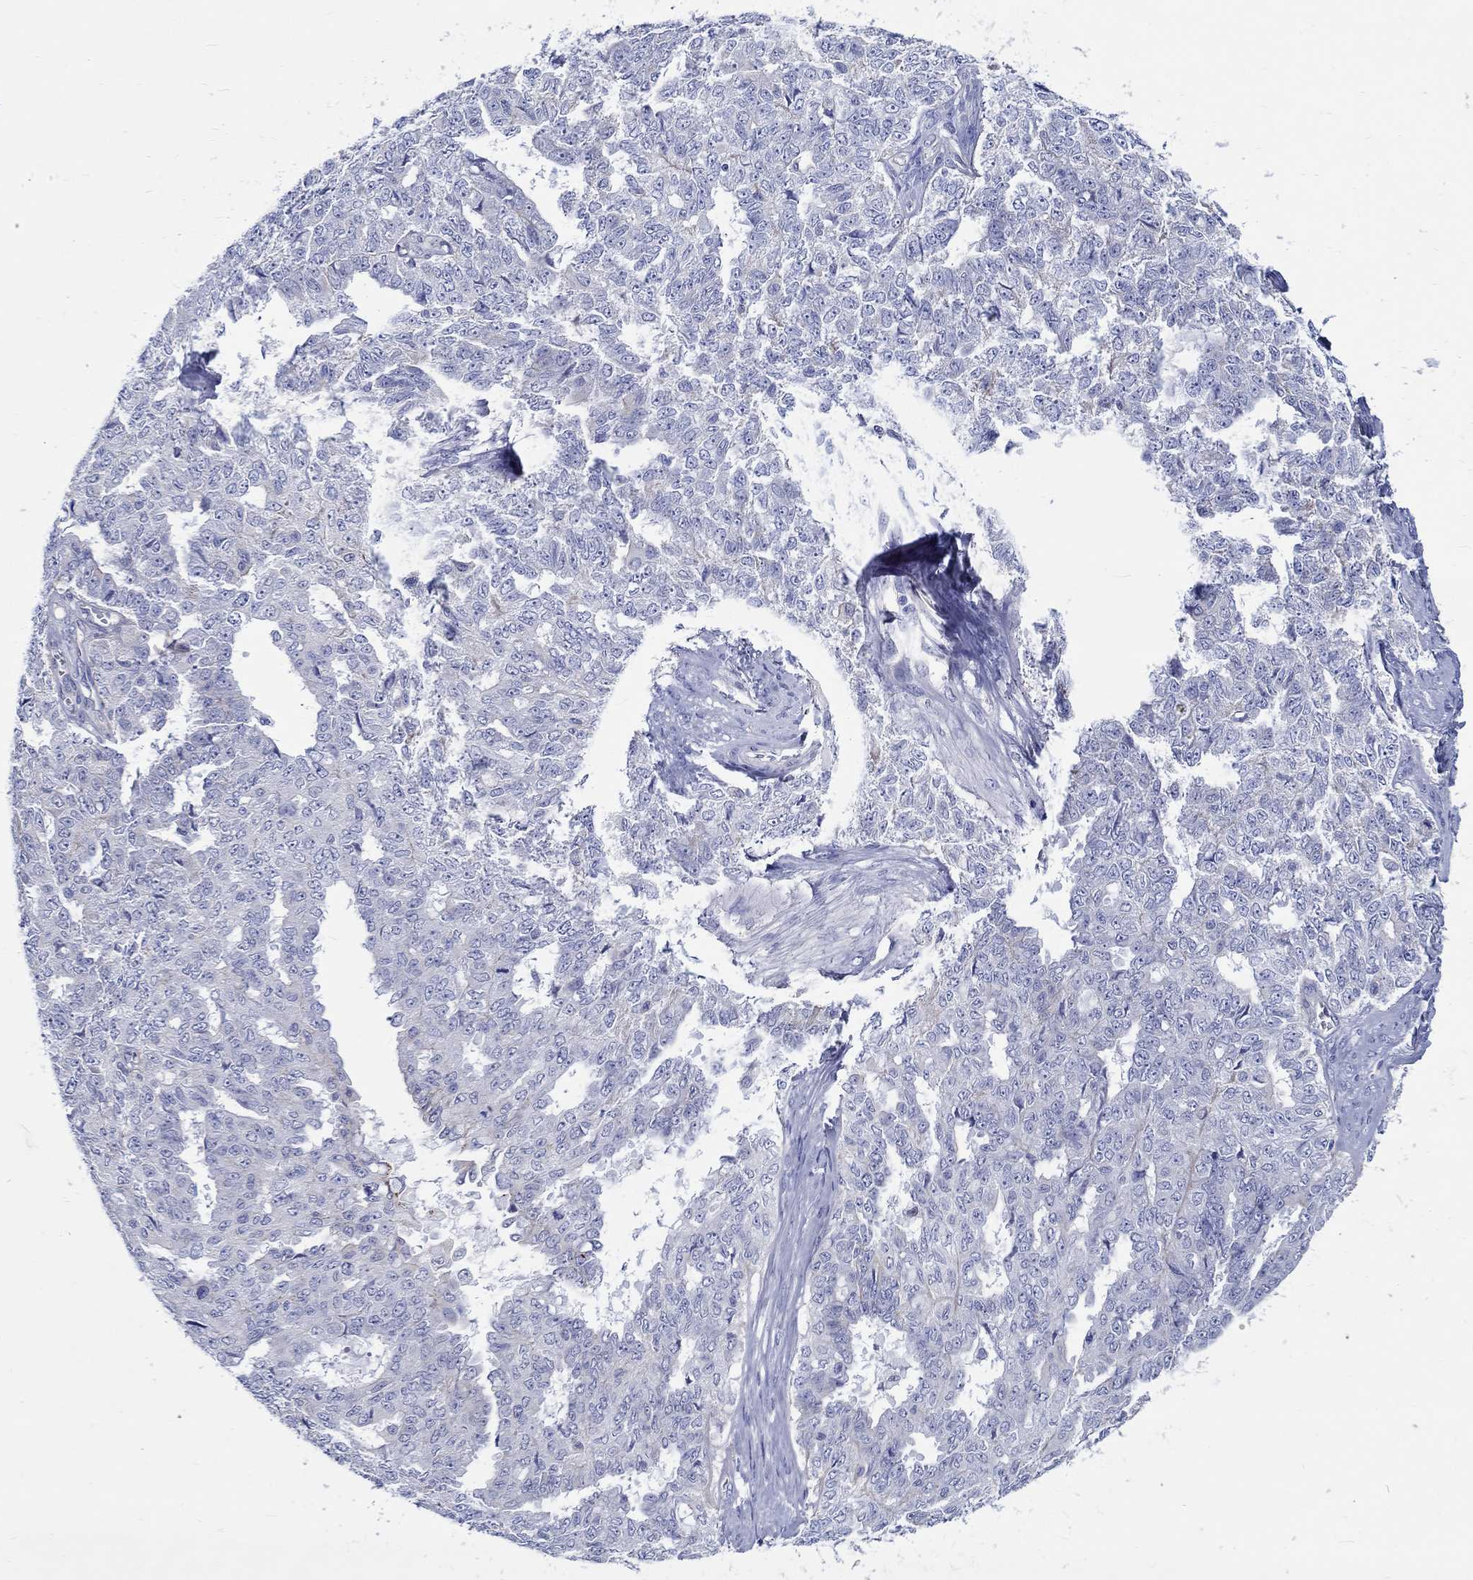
{"staining": {"intensity": "negative", "quantity": "none", "location": "none"}, "tissue": "ovarian cancer", "cell_type": "Tumor cells", "image_type": "cancer", "snomed": [{"axis": "morphology", "description": "Cystadenocarcinoma, serous, NOS"}, {"axis": "topography", "description": "Ovary"}], "caption": "Immunohistochemistry (IHC) of ovarian serous cystadenocarcinoma demonstrates no positivity in tumor cells.", "gene": "SH2D7", "patient": {"sex": "female", "age": 71}}